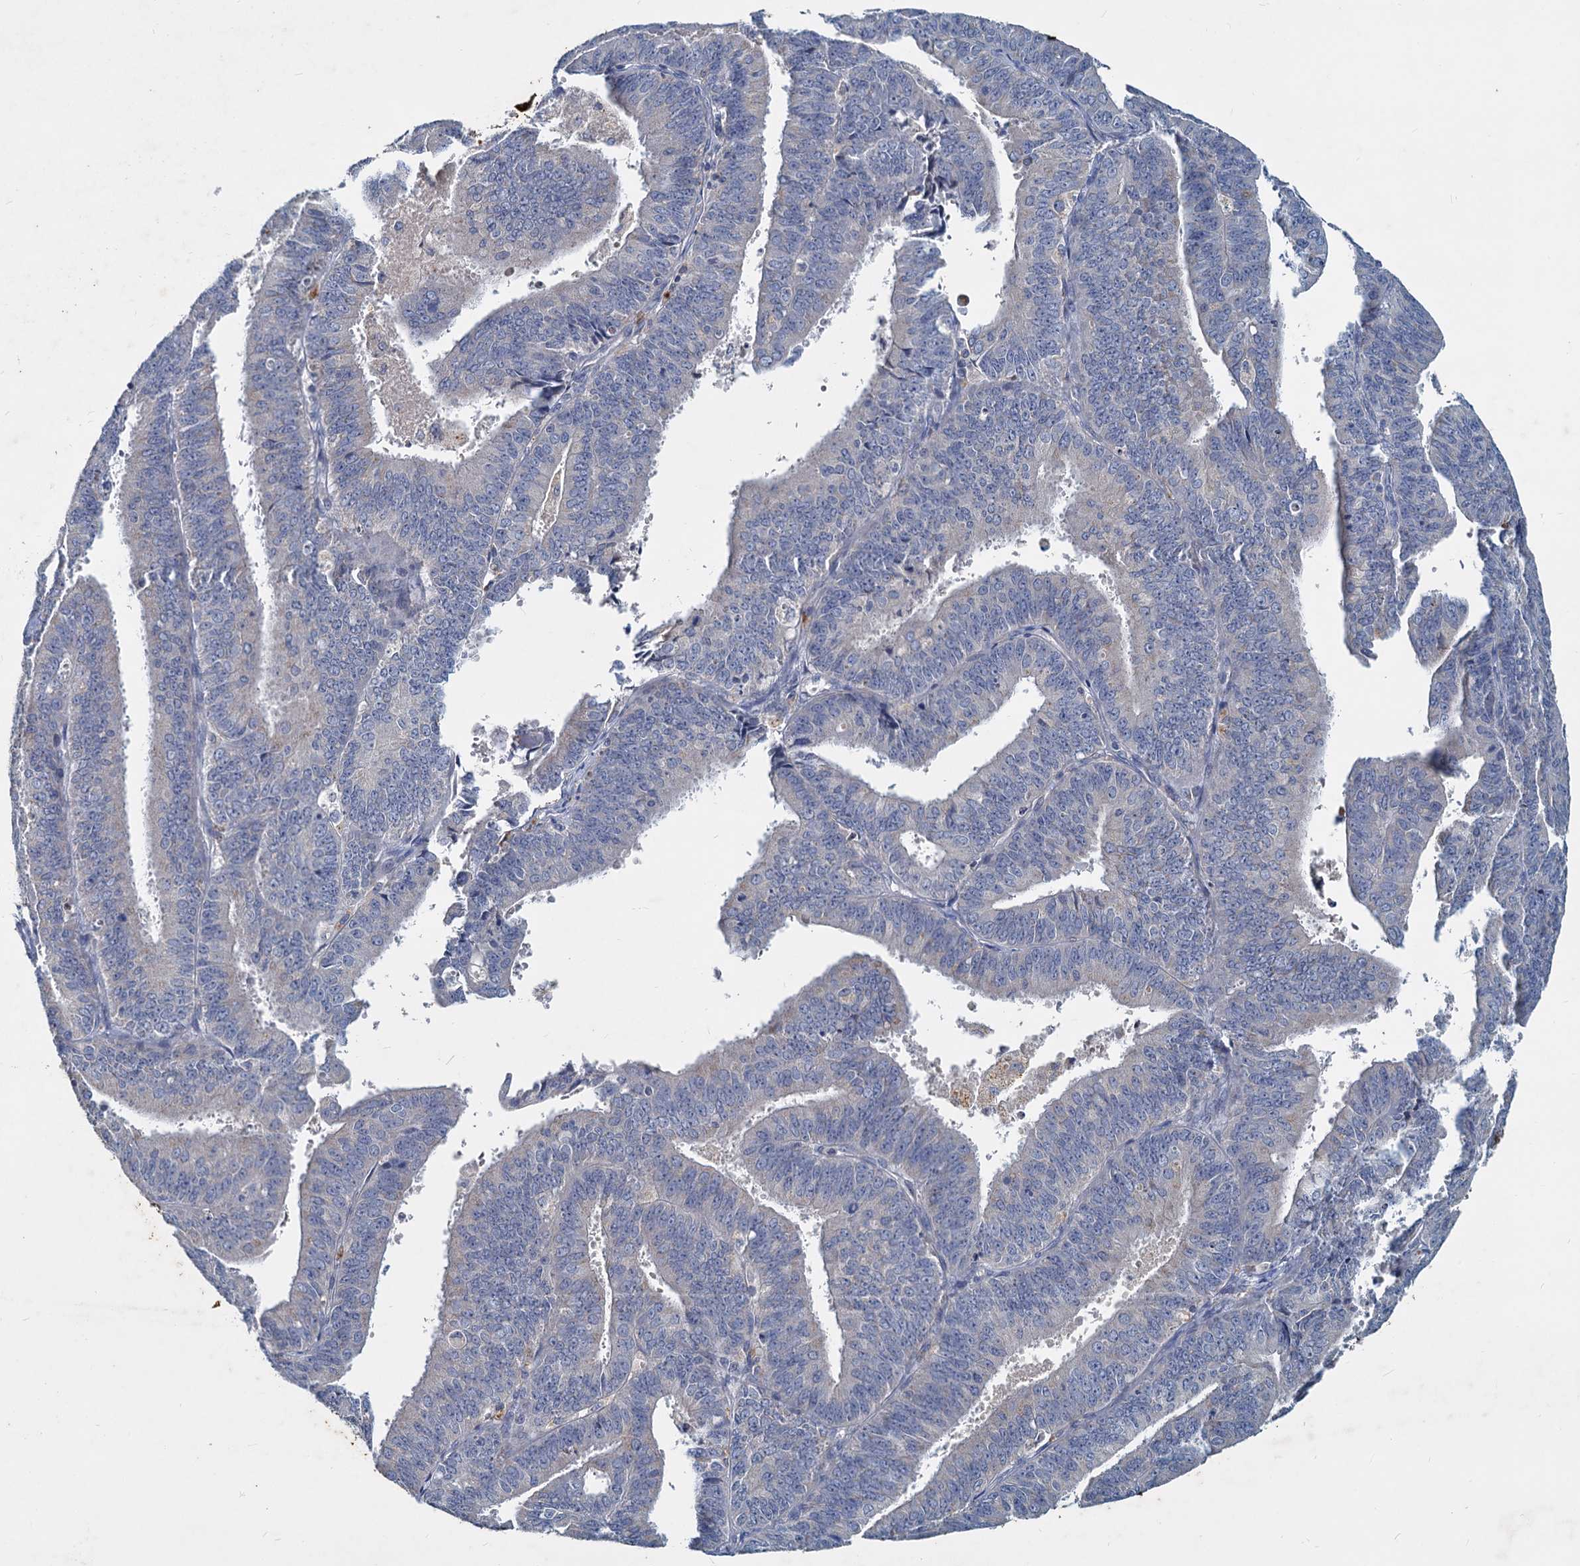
{"staining": {"intensity": "negative", "quantity": "none", "location": "none"}, "tissue": "endometrial cancer", "cell_type": "Tumor cells", "image_type": "cancer", "snomed": [{"axis": "morphology", "description": "Adenocarcinoma, NOS"}, {"axis": "topography", "description": "Endometrium"}], "caption": "This is an immunohistochemistry image of human adenocarcinoma (endometrial). There is no expression in tumor cells.", "gene": "SLC2A7", "patient": {"sex": "female", "age": 73}}